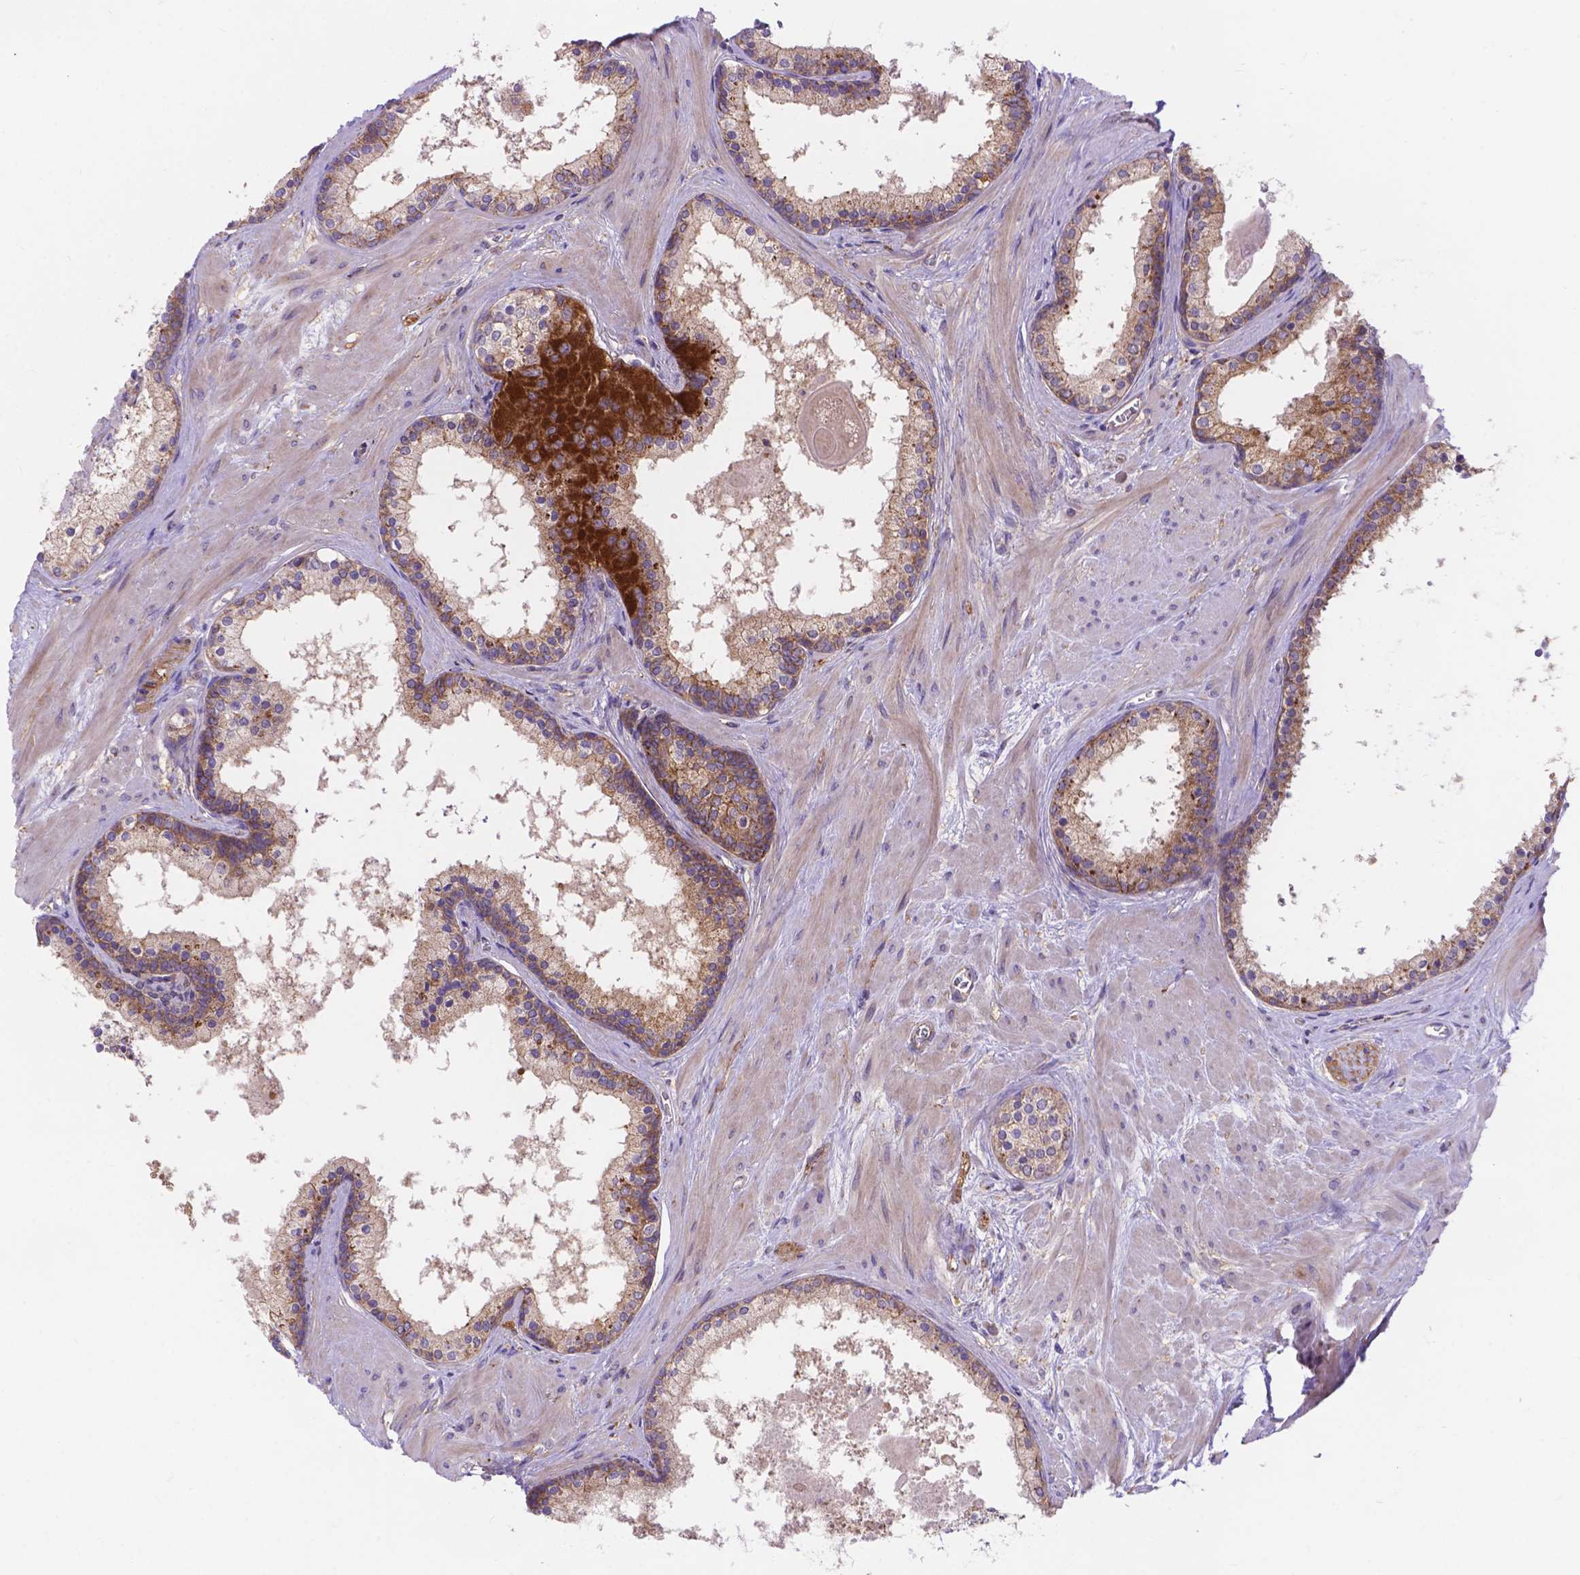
{"staining": {"intensity": "moderate", "quantity": "25%-75%", "location": "cytoplasmic/membranous"}, "tissue": "prostate", "cell_type": "Glandular cells", "image_type": "normal", "snomed": [{"axis": "morphology", "description": "Normal tissue, NOS"}, {"axis": "topography", "description": "Prostate"}], "caption": "Prostate stained for a protein (brown) demonstrates moderate cytoplasmic/membranous positive positivity in about 25%-75% of glandular cells.", "gene": "AK3", "patient": {"sex": "male", "age": 61}}